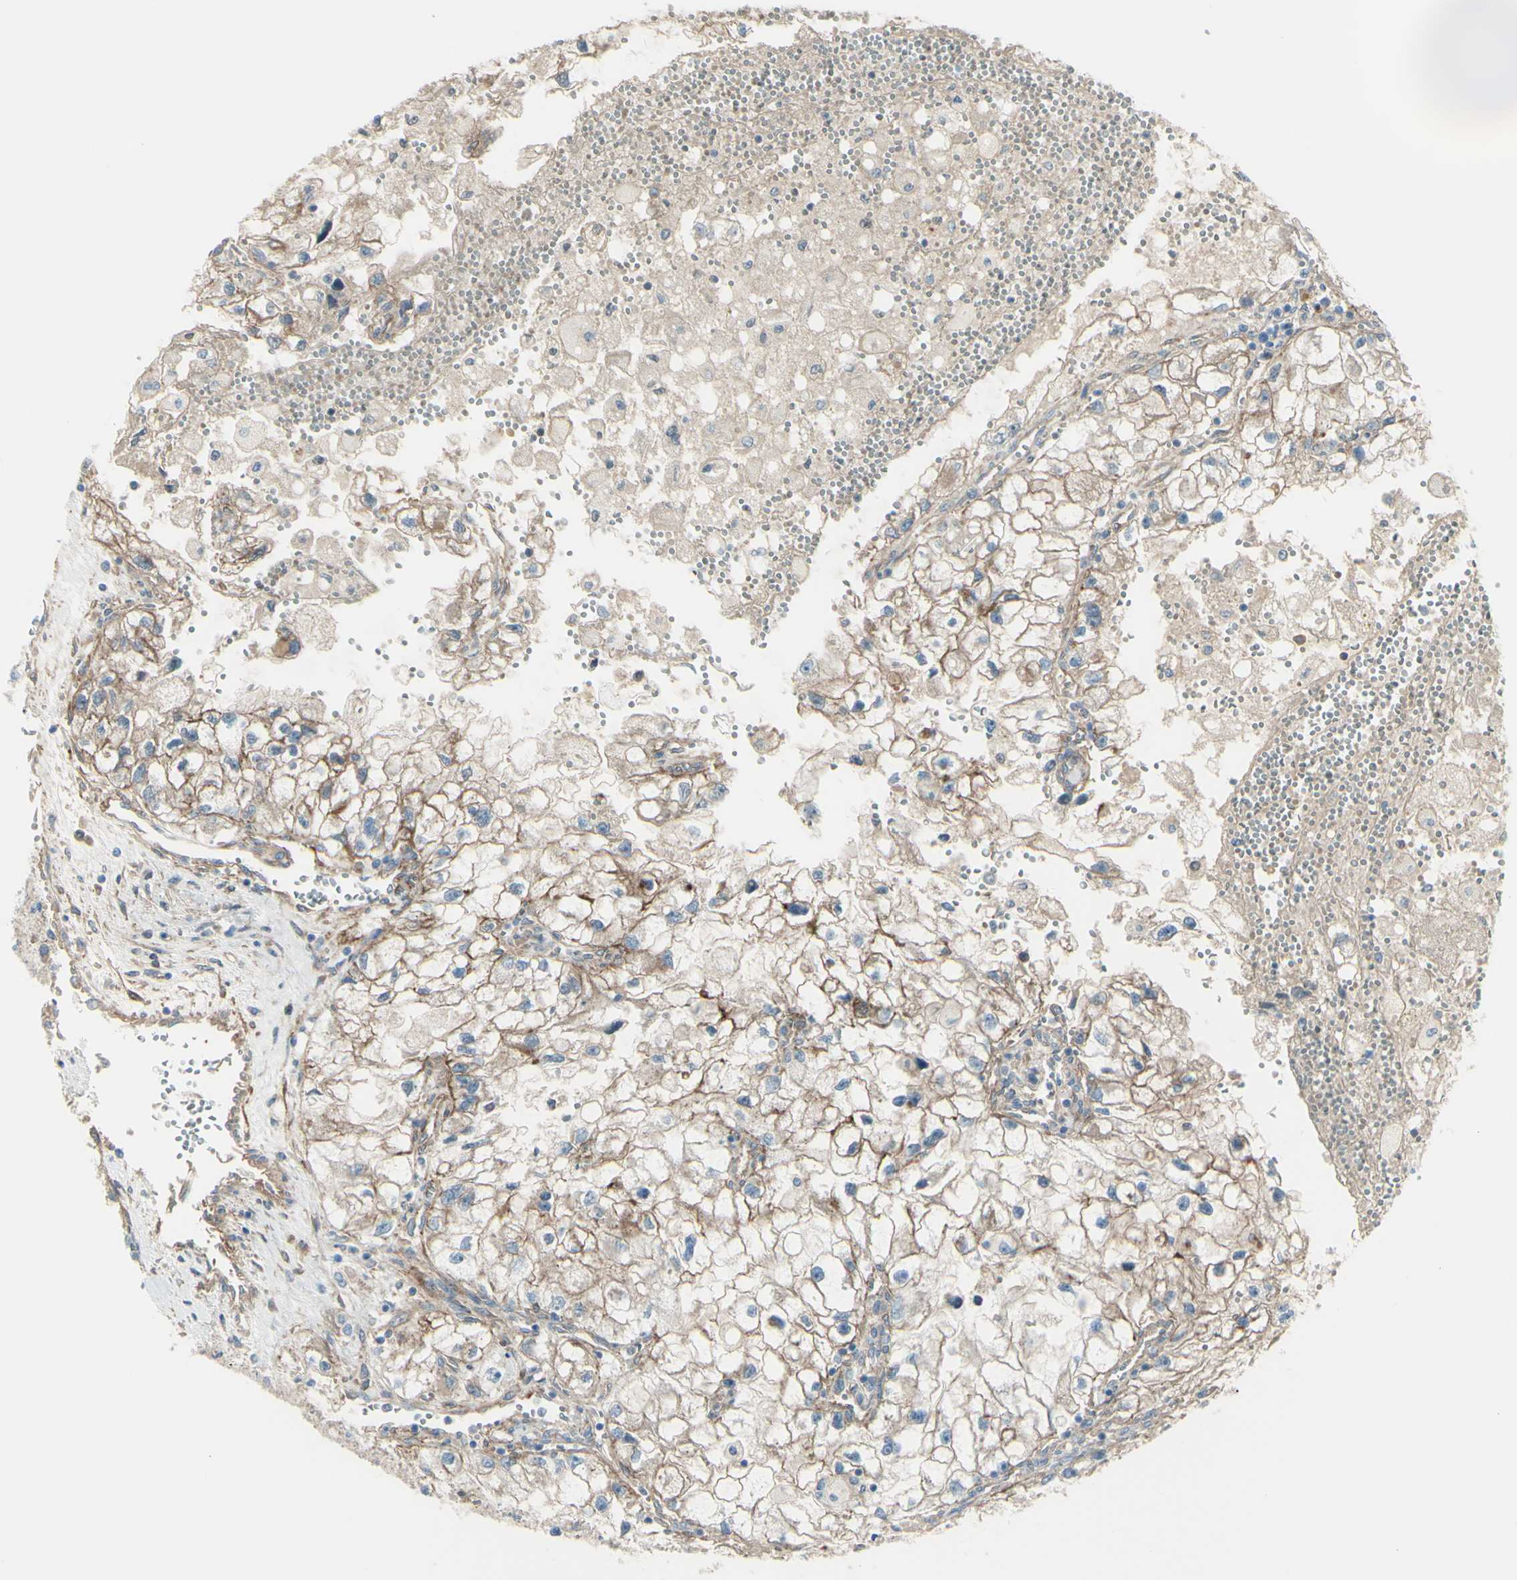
{"staining": {"intensity": "weak", "quantity": ">75%", "location": "cytoplasmic/membranous"}, "tissue": "renal cancer", "cell_type": "Tumor cells", "image_type": "cancer", "snomed": [{"axis": "morphology", "description": "Adenocarcinoma, NOS"}, {"axis": "topography", "description": "Kidney"}], "caption": "Immunohistochemistry (DAB (3,3'-diaminobenzidine)) staining of human renal cancer (adenocarcinoma) displays weak cytoplasmic/membranous protein staining in approximately >75% of tumor cells.", "gene": "PCDHGA2", "patient": {"sex": "female", "age": 70}}